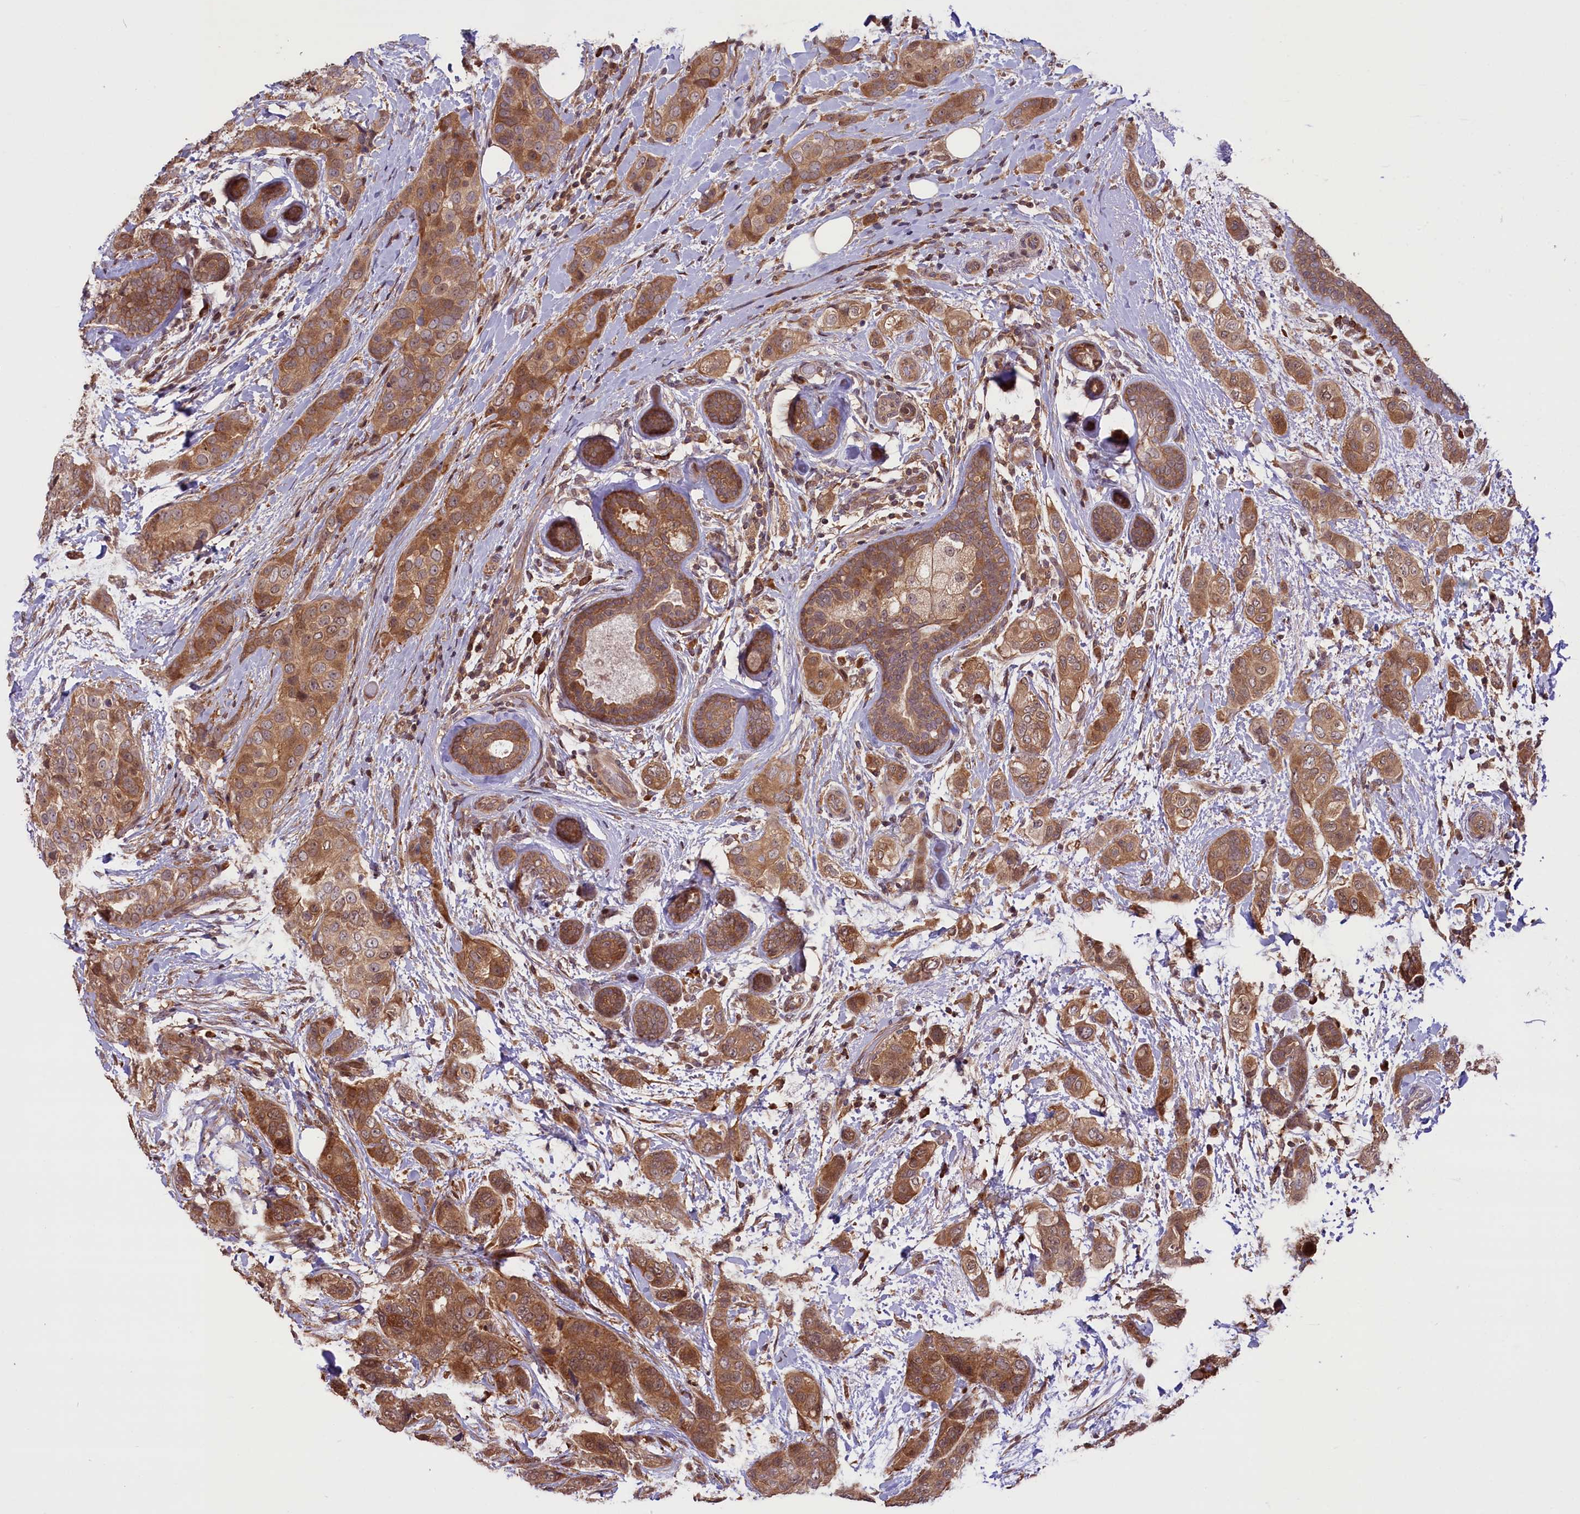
{"staining": {"intensity": "moderate", "quantity": ">75%", "location": "cytoplasmic/membranous"}, "tissue": "breast cancer", "cell_type": "Tumor cells", "image_type": "cancer", "snomed": [{"axis": "morphology", "description": "Lobular carcinoma"}, {"axis": "topography", "description": "Breast"}], "caption": "A photomicrograph of human breast cancer stained for a protein reveals moderate cytoplasmic/membranous brown staining in tumor cells.", "gene": "RIC8A", "patient": {"sex": "female", "age": 51}}